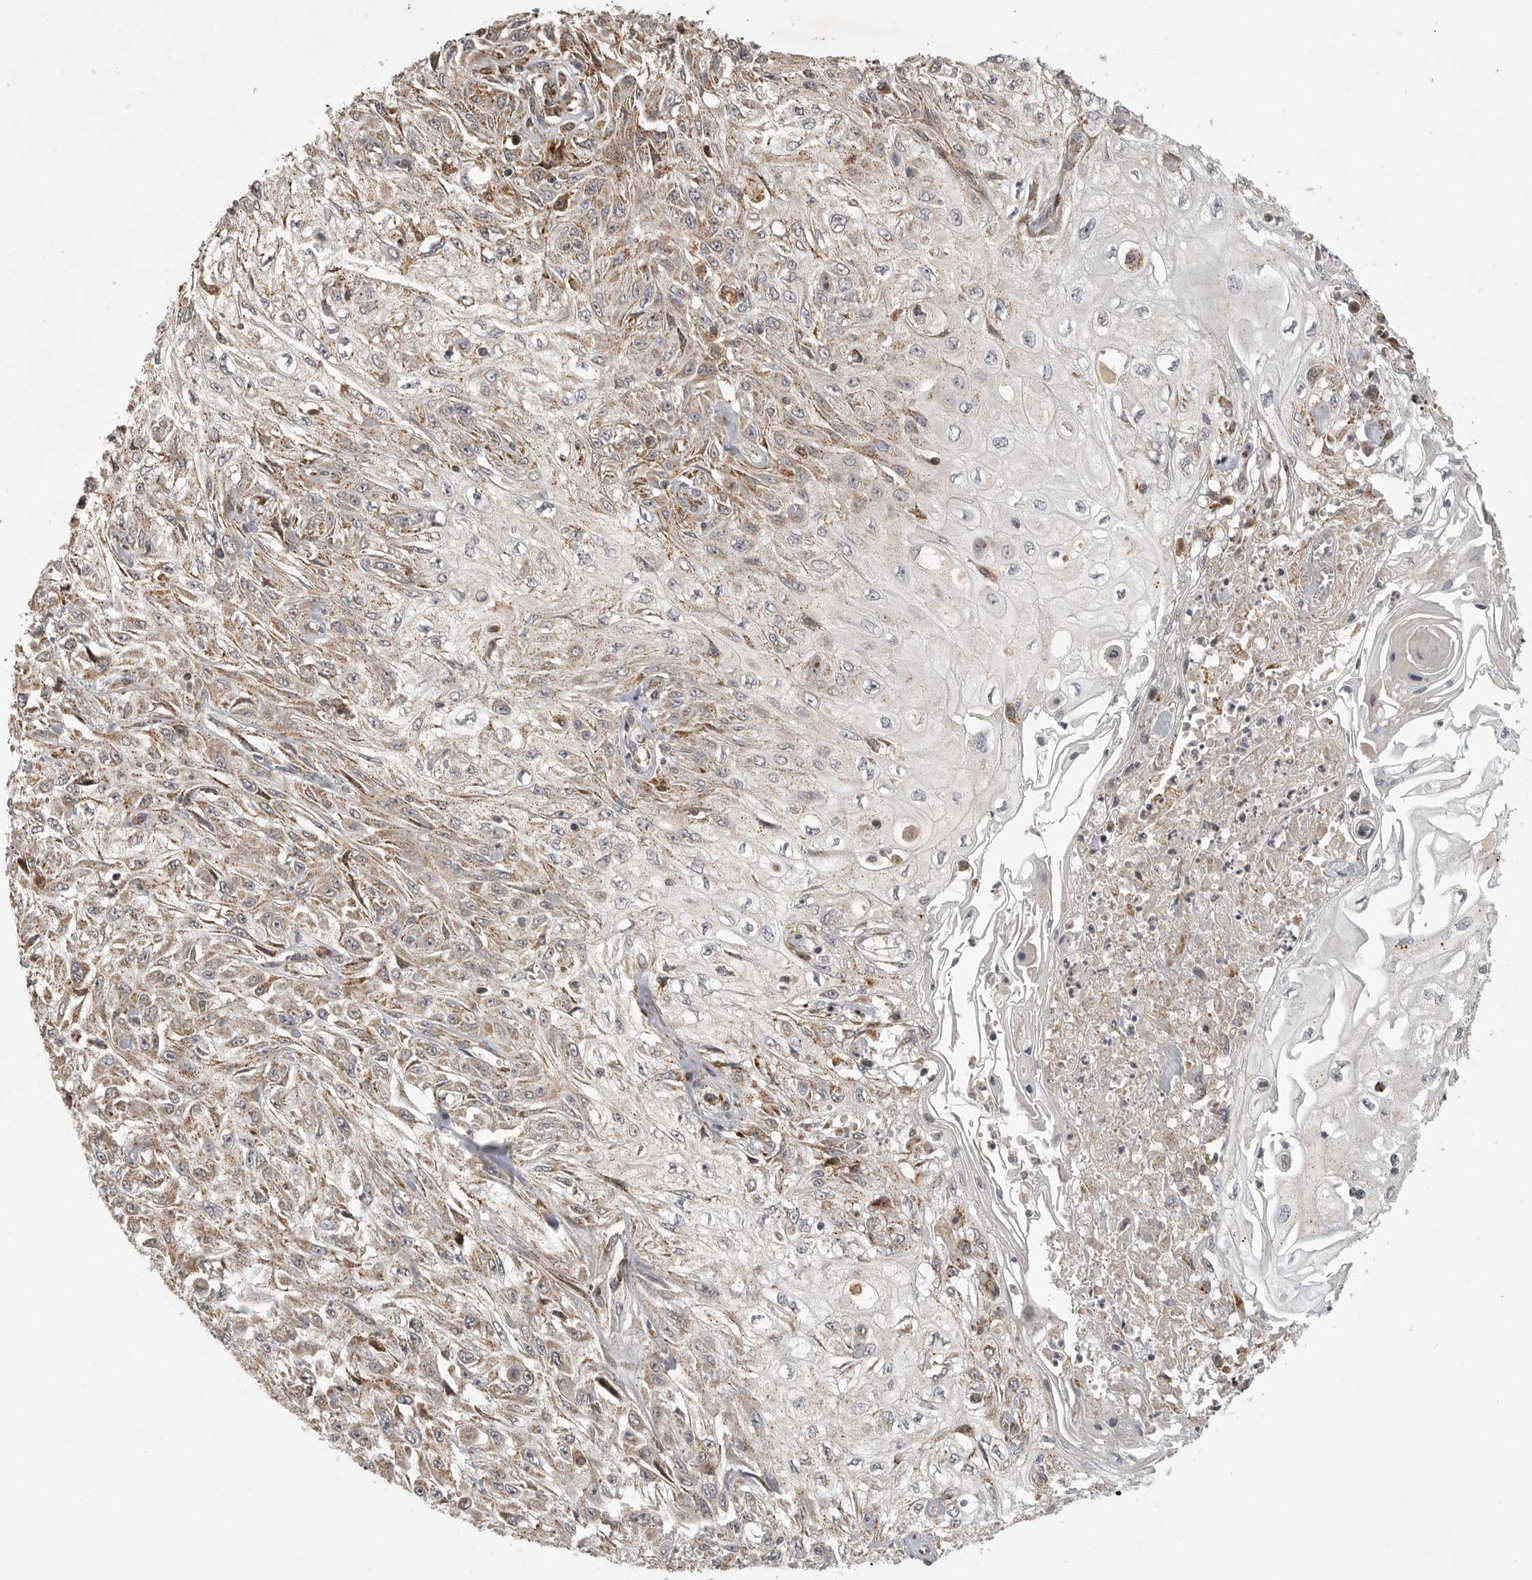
{"staining": {"intensity": "moderate", "quantity": "25%-75%", "location": "cytoplasmic/membranous"}, "tissue": "skin cancer", "cell_type": "Tumor cells", "image_type": "cancer", "snomed": [{"axis": "morphology", "description": "Squamous cell carcinoma, NOS"}, {"axis": "morphology", "description": "Squamous cell carcinoma, metastatic, NOS"}, {"axis": "topography", "description": "Skin"}, {"axis": "topography", "description": "Lymph node"}], "caption": "About 25%-75% of tumor cells in human skin cancer (squamous cell carcinoma) show moderate cytoplasmic/membranous protein expression as visualized by brown immunohistochemical staining.", "gene": "NARS2", "patient": {"sex": "male", "age": 75}}